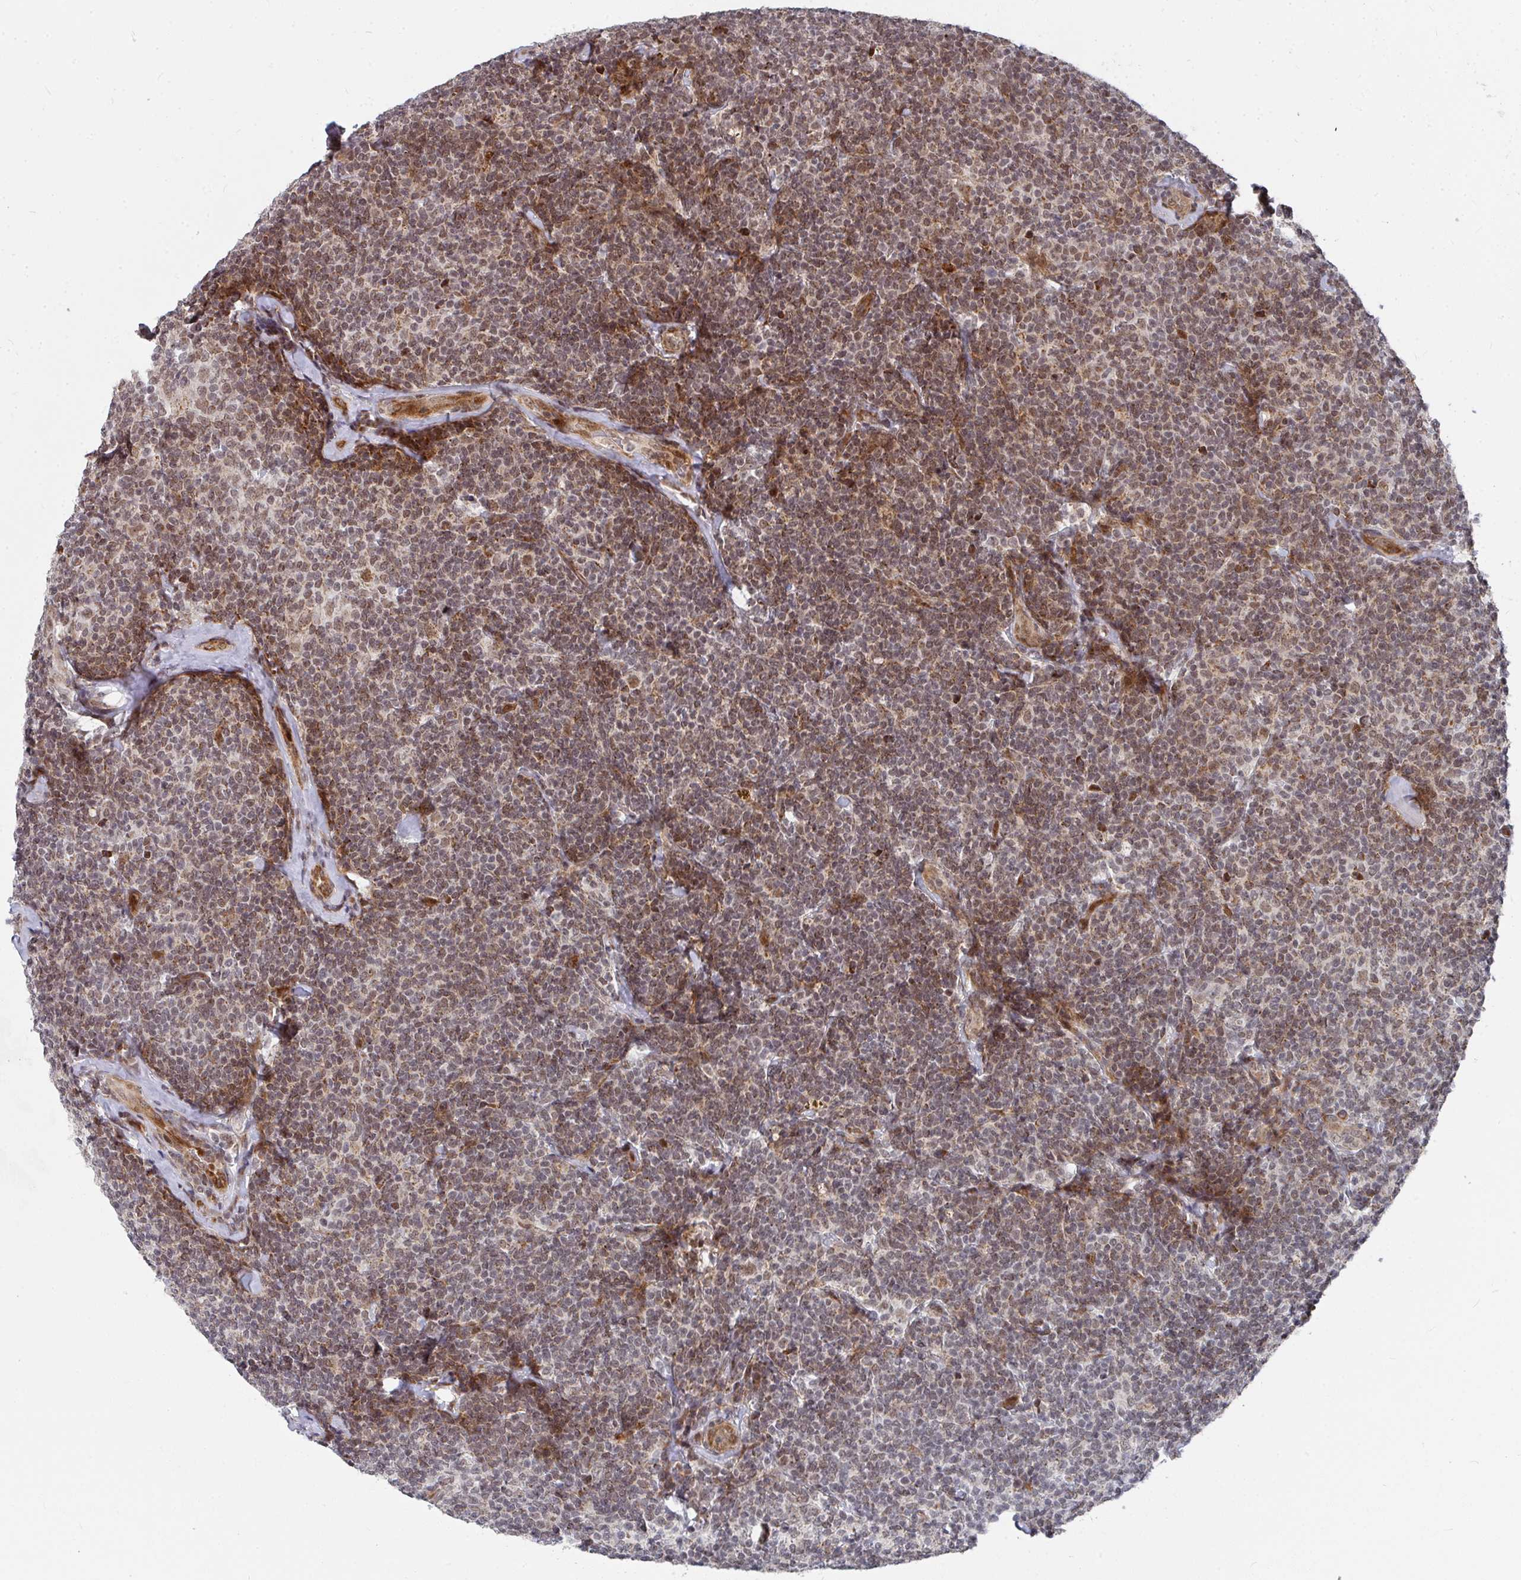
{"staining": {"intensity": "moderate", "quantity": ">75%", "location": "nuclear"}, "tissue": "lymphoma", "cell_type": "Tumor cells", "image_type": "cancer", "snomed": [{"axis": "morphology", "description": "Malignant lymphoma, non-Hodgkin's type, Low grade"}, {"axis": "topography", "description": "Lymph node"}], "caption": "Lymphoma stained with a protein marker displays moderate staining in tumor cells.", "gene": "RBBP5", "patient": {"sex": "female", "age": 56}}